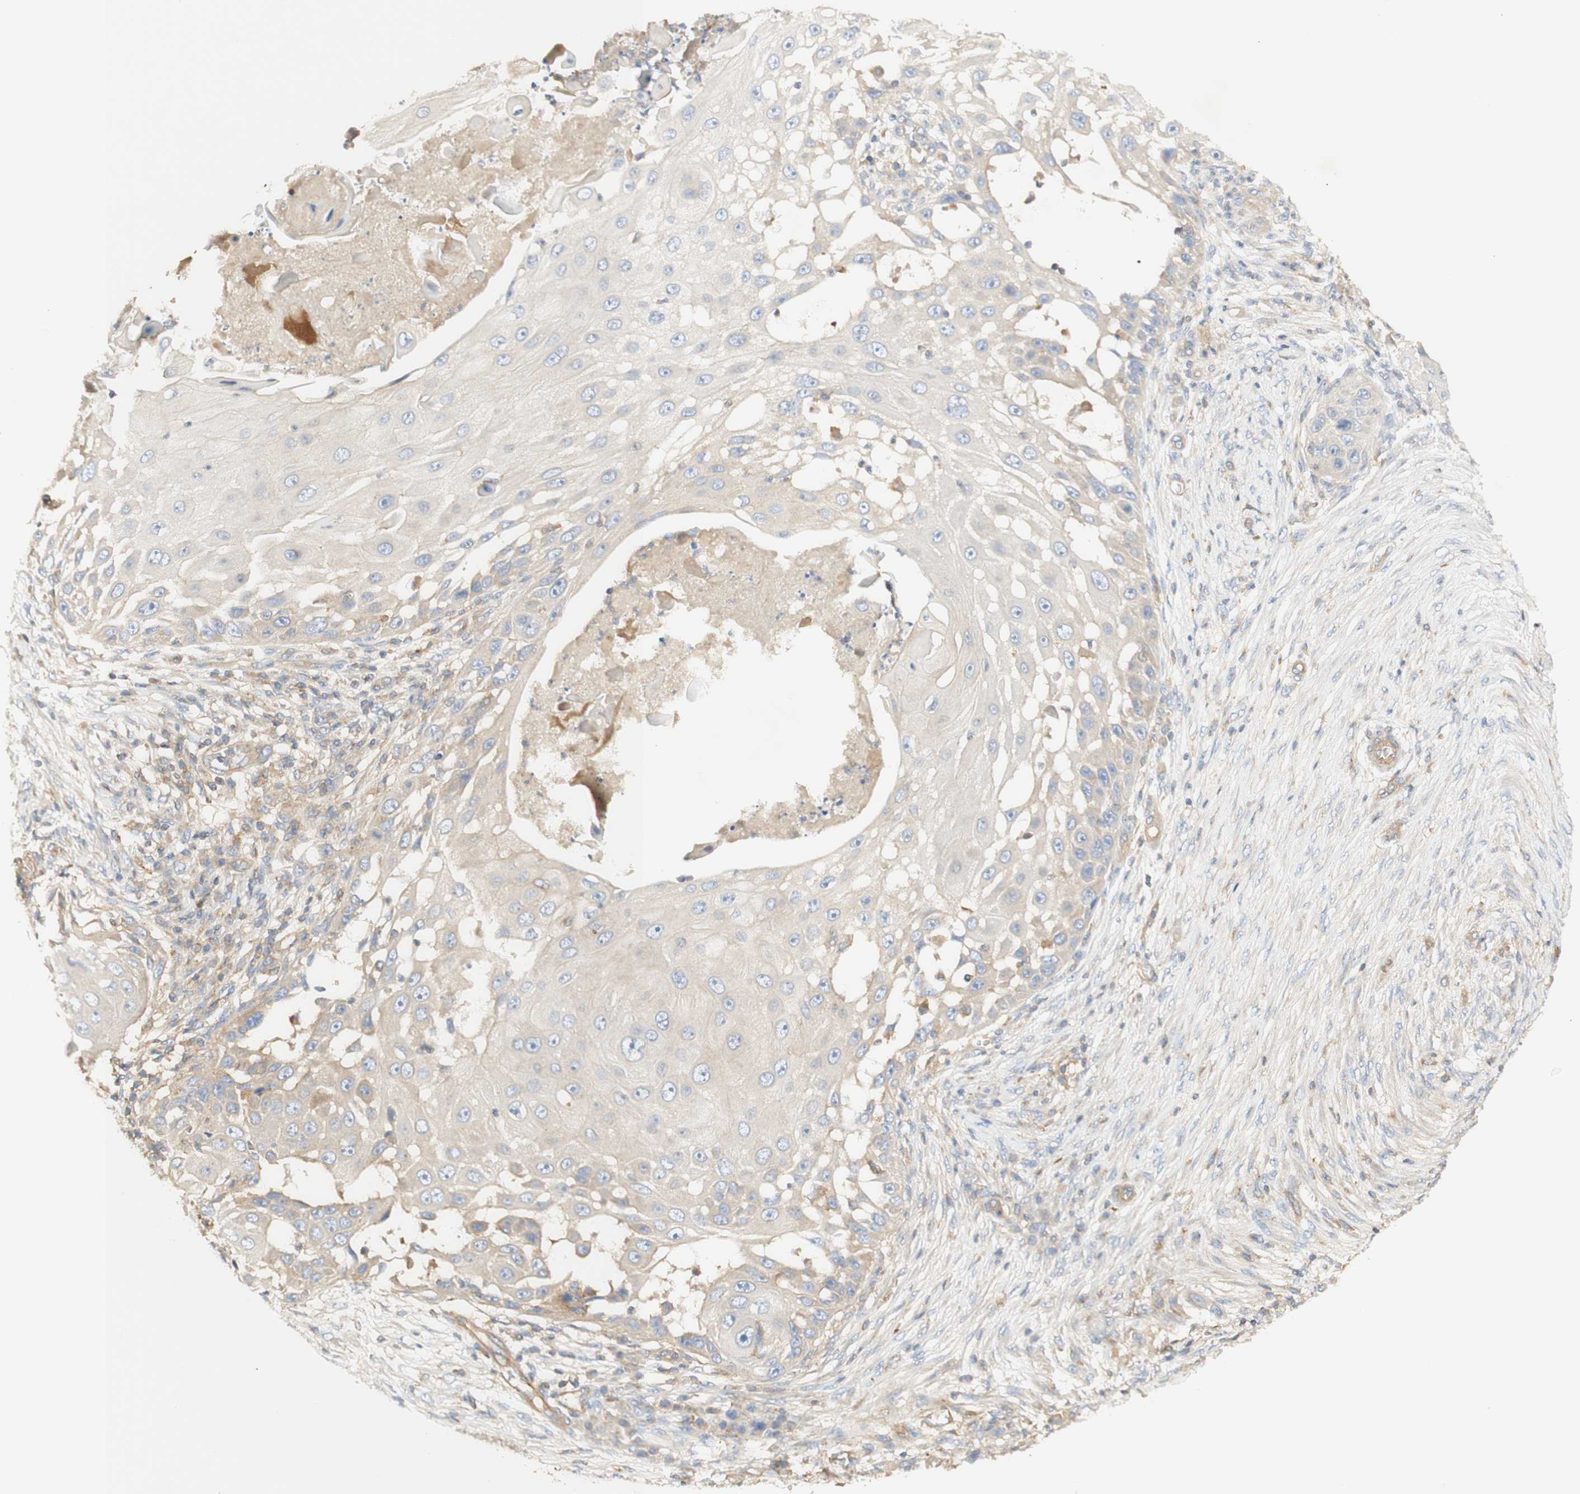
{"staining": {"intensity": "weak", "quantity": "25%-75%", "location": "cytoplasmic/membranous"}, "tissue": "skin cancer", "cell_type": "Tumor cells", "image_type": "cancer", "snomed": [{"axis": "morphology", "description": "Squamous cell carcinoma, NOS"}, {"axis": "topography", "description": "Skin"}], "caption": "Skin squamous cell carcinoma tissue exhibits weak cytoplasmic/membranous expression in about 25%-75% of tumor cells The staining was performed using DAB (3,3'-diaminobenzidine), with brown indicating positive protein expression. Nuclei are stained blue with hematoxylin.", "gene": "IKBKG", "patient": {"sex": "female", "age": 44}}